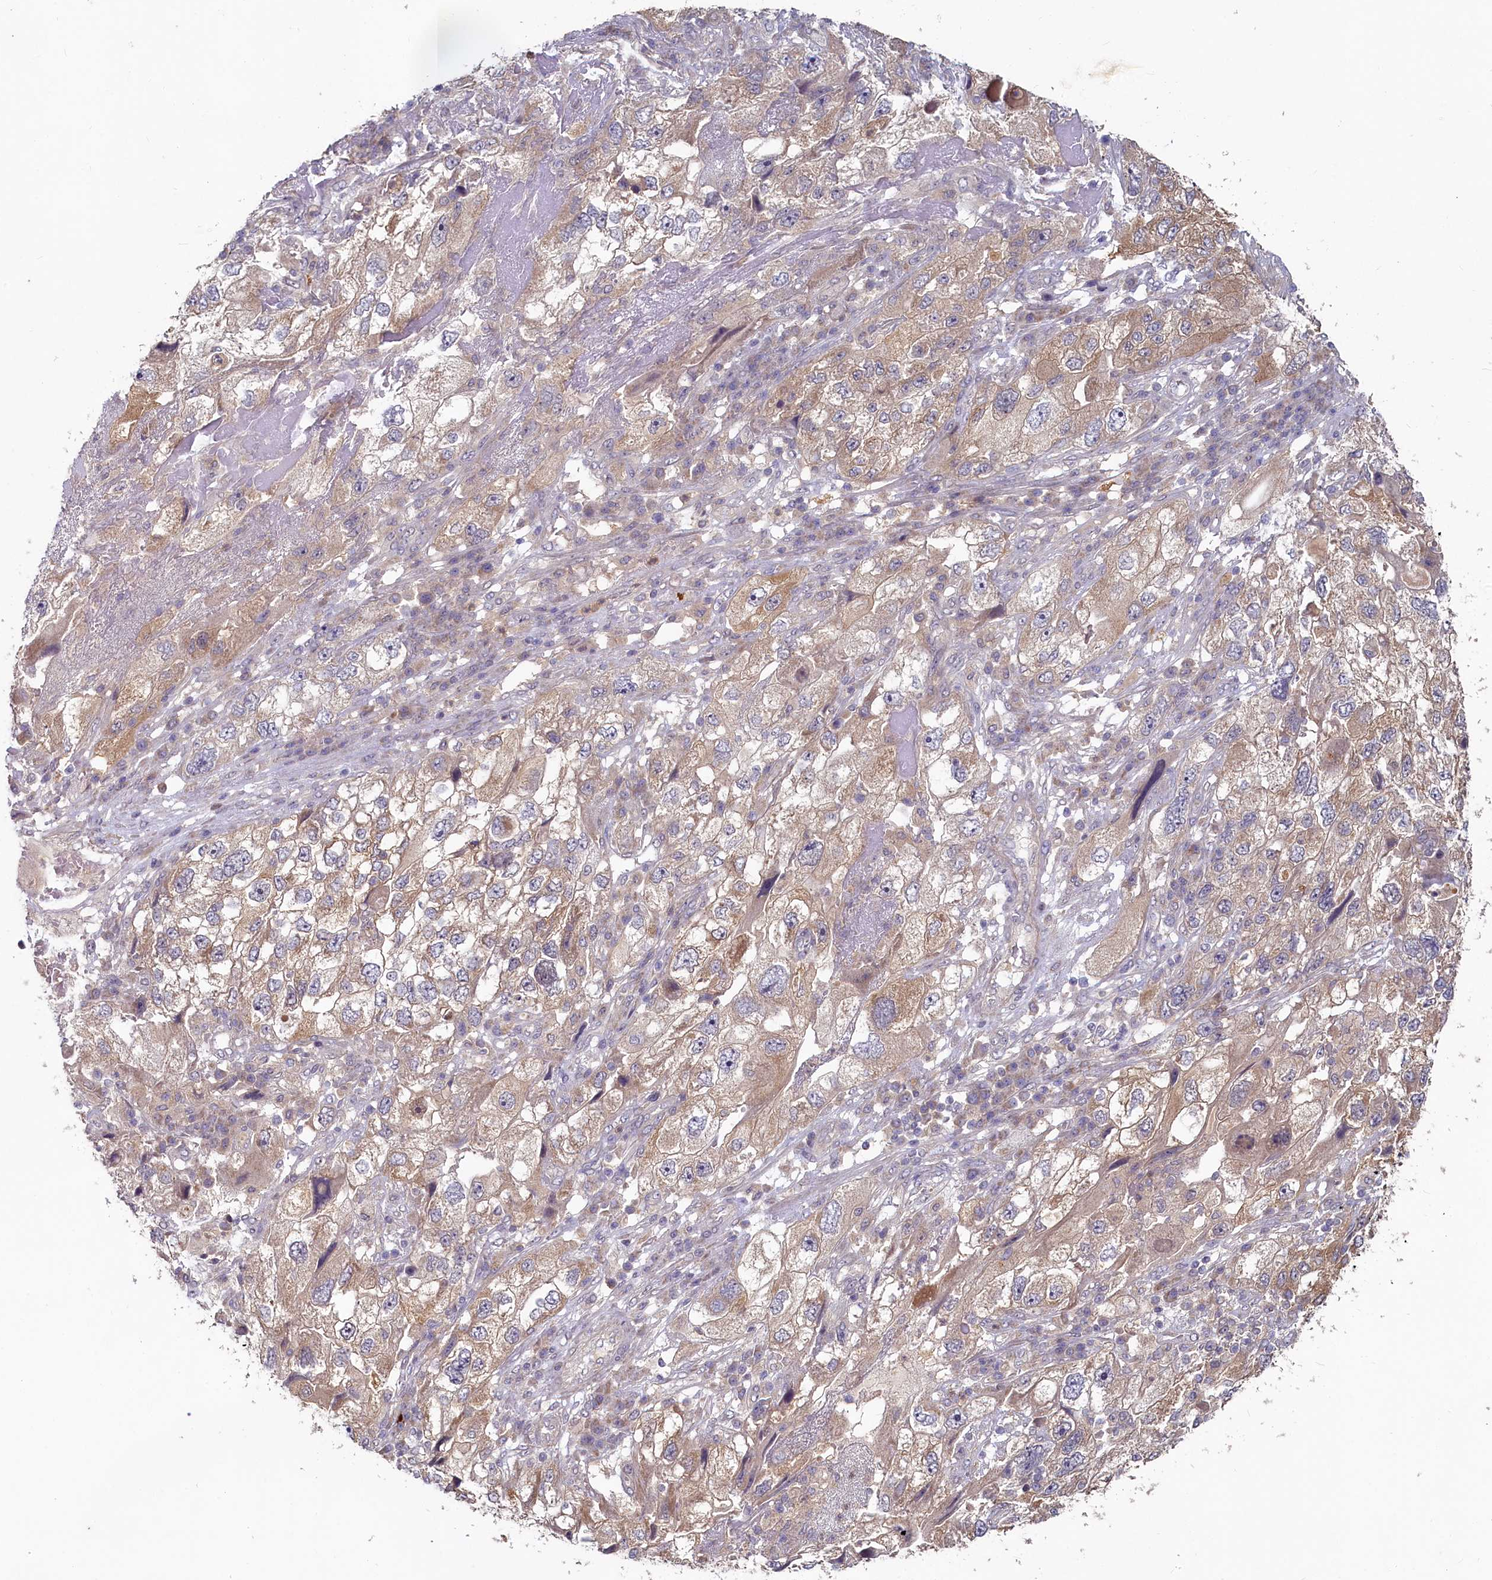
{"staining": {"intensity": "weak", "quantity": ">75%", "location": "cytoplasmic/membranous"}, "tissue": "endometrial cancer", "cell_type": "Tumor cells", "image_type": "cancer", "snomed": [{"axis": "morphology", "description": "Adenocarcinoma, NOS"}, {"axis": "topography", "description": "Endometrium"}], "caption": "Brown immunohistochemical staining in endometrial cancer (adenocarcinoma) reveals weak cytoplasmic/membranous expression in approximately >75% of tumor cells.", "gene": "HERC3", "patient": {"sex": "female", "age": 49}}